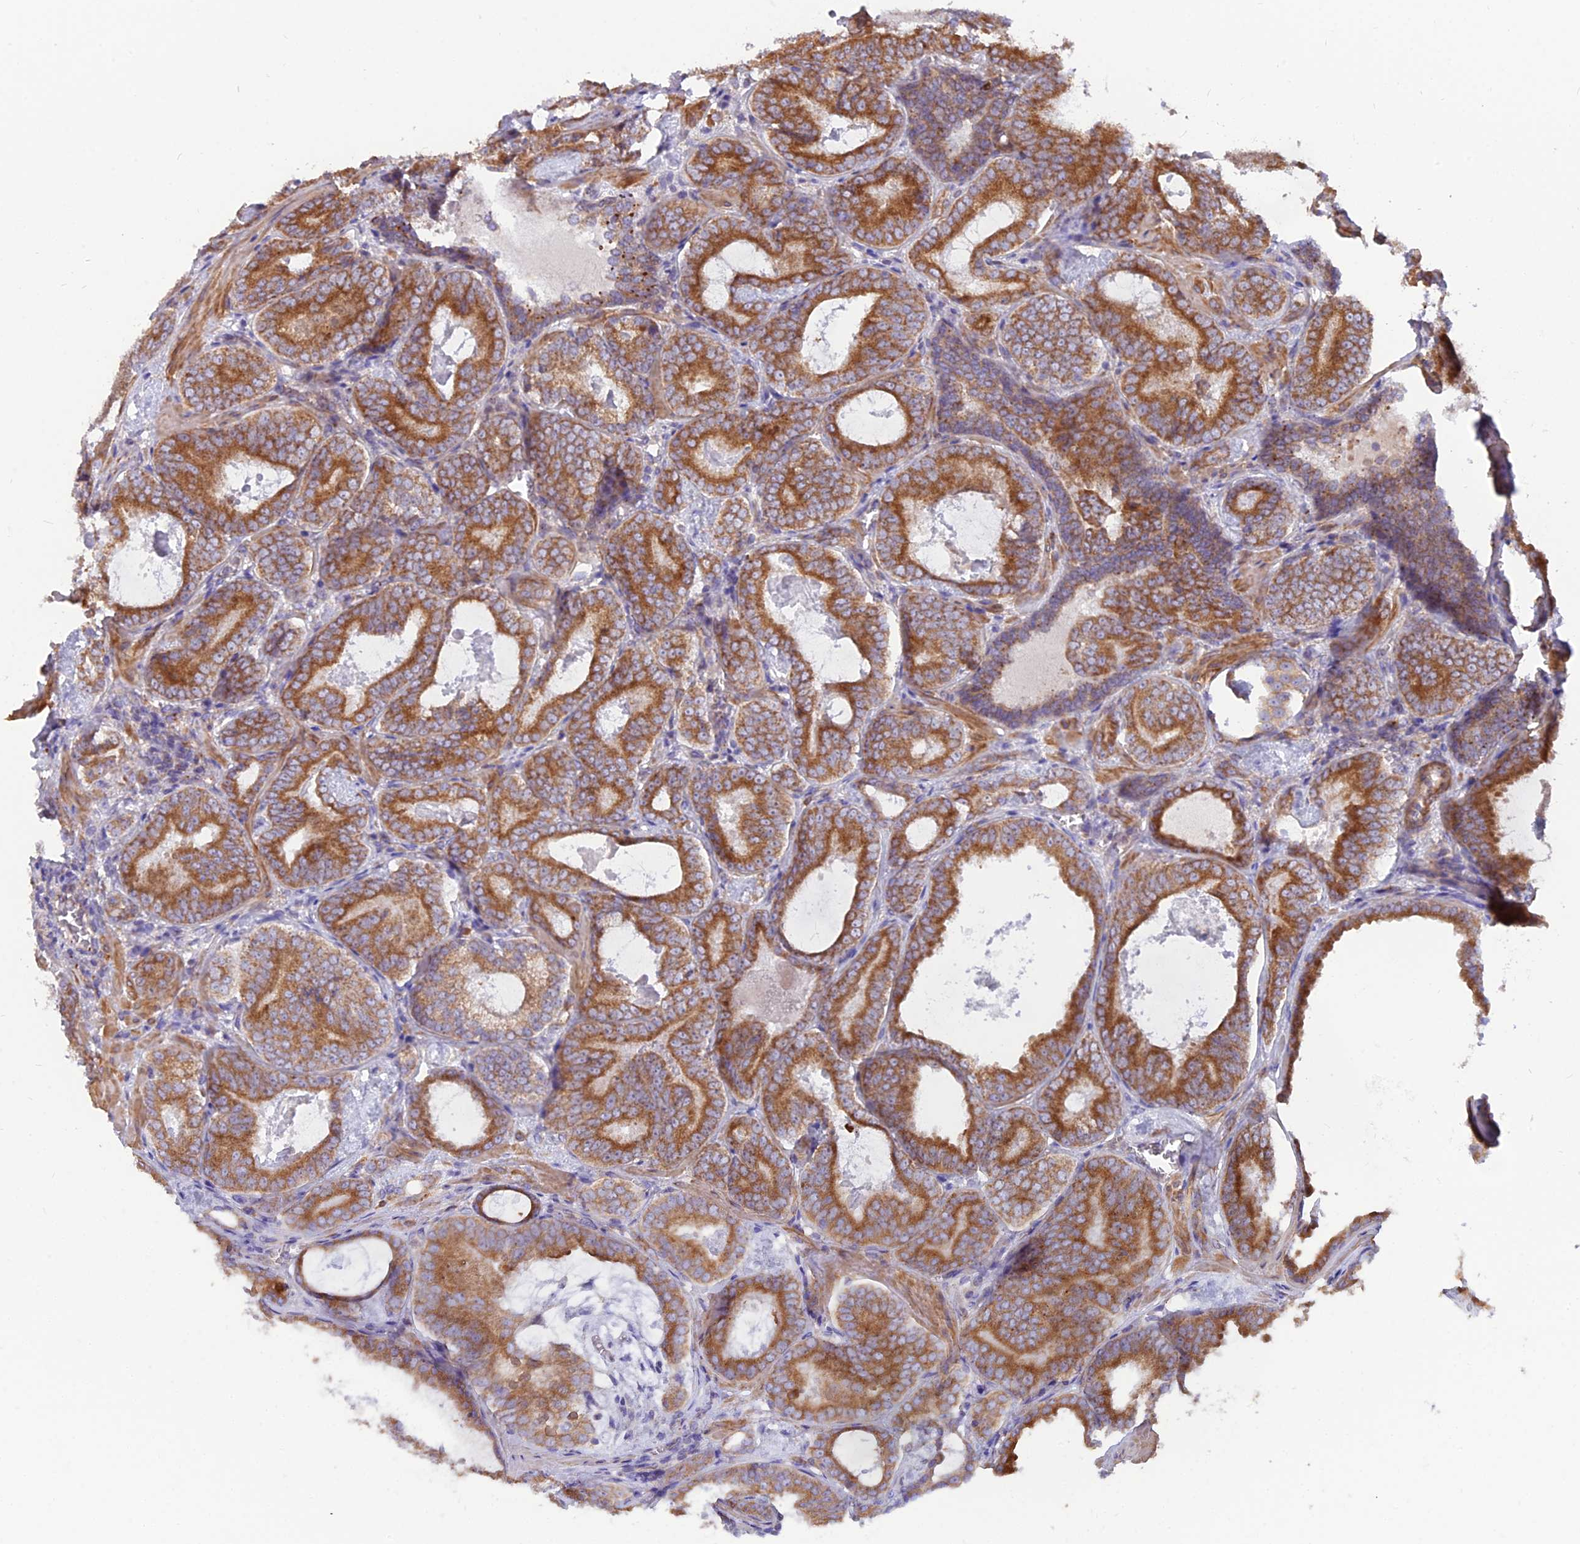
{"staining": {"intensity": "moderate", "quantity": ">75%", "location": "cytoplasmic/membranous"}, "tissue": "prostate cancer", "cell_type": "Tumor cells", "image_type": "cancer", "snomed": [{"axis": "morphology", "description": "Adenocarcinoma, Low grade"}, {"axis": "topography", "description": "Prostate"}], "caption": "Immunohistochemical staining of human prostate cancer (low-grade adenocarcinoma) displays medium levels of moderate cytoplasmic/membranous positivity in about >75% of tumor cells. (IHC, brightfield microscopy, high magnification).", "gene": "TBC1D20", "patient": {"sex": "male", "age": 60}}